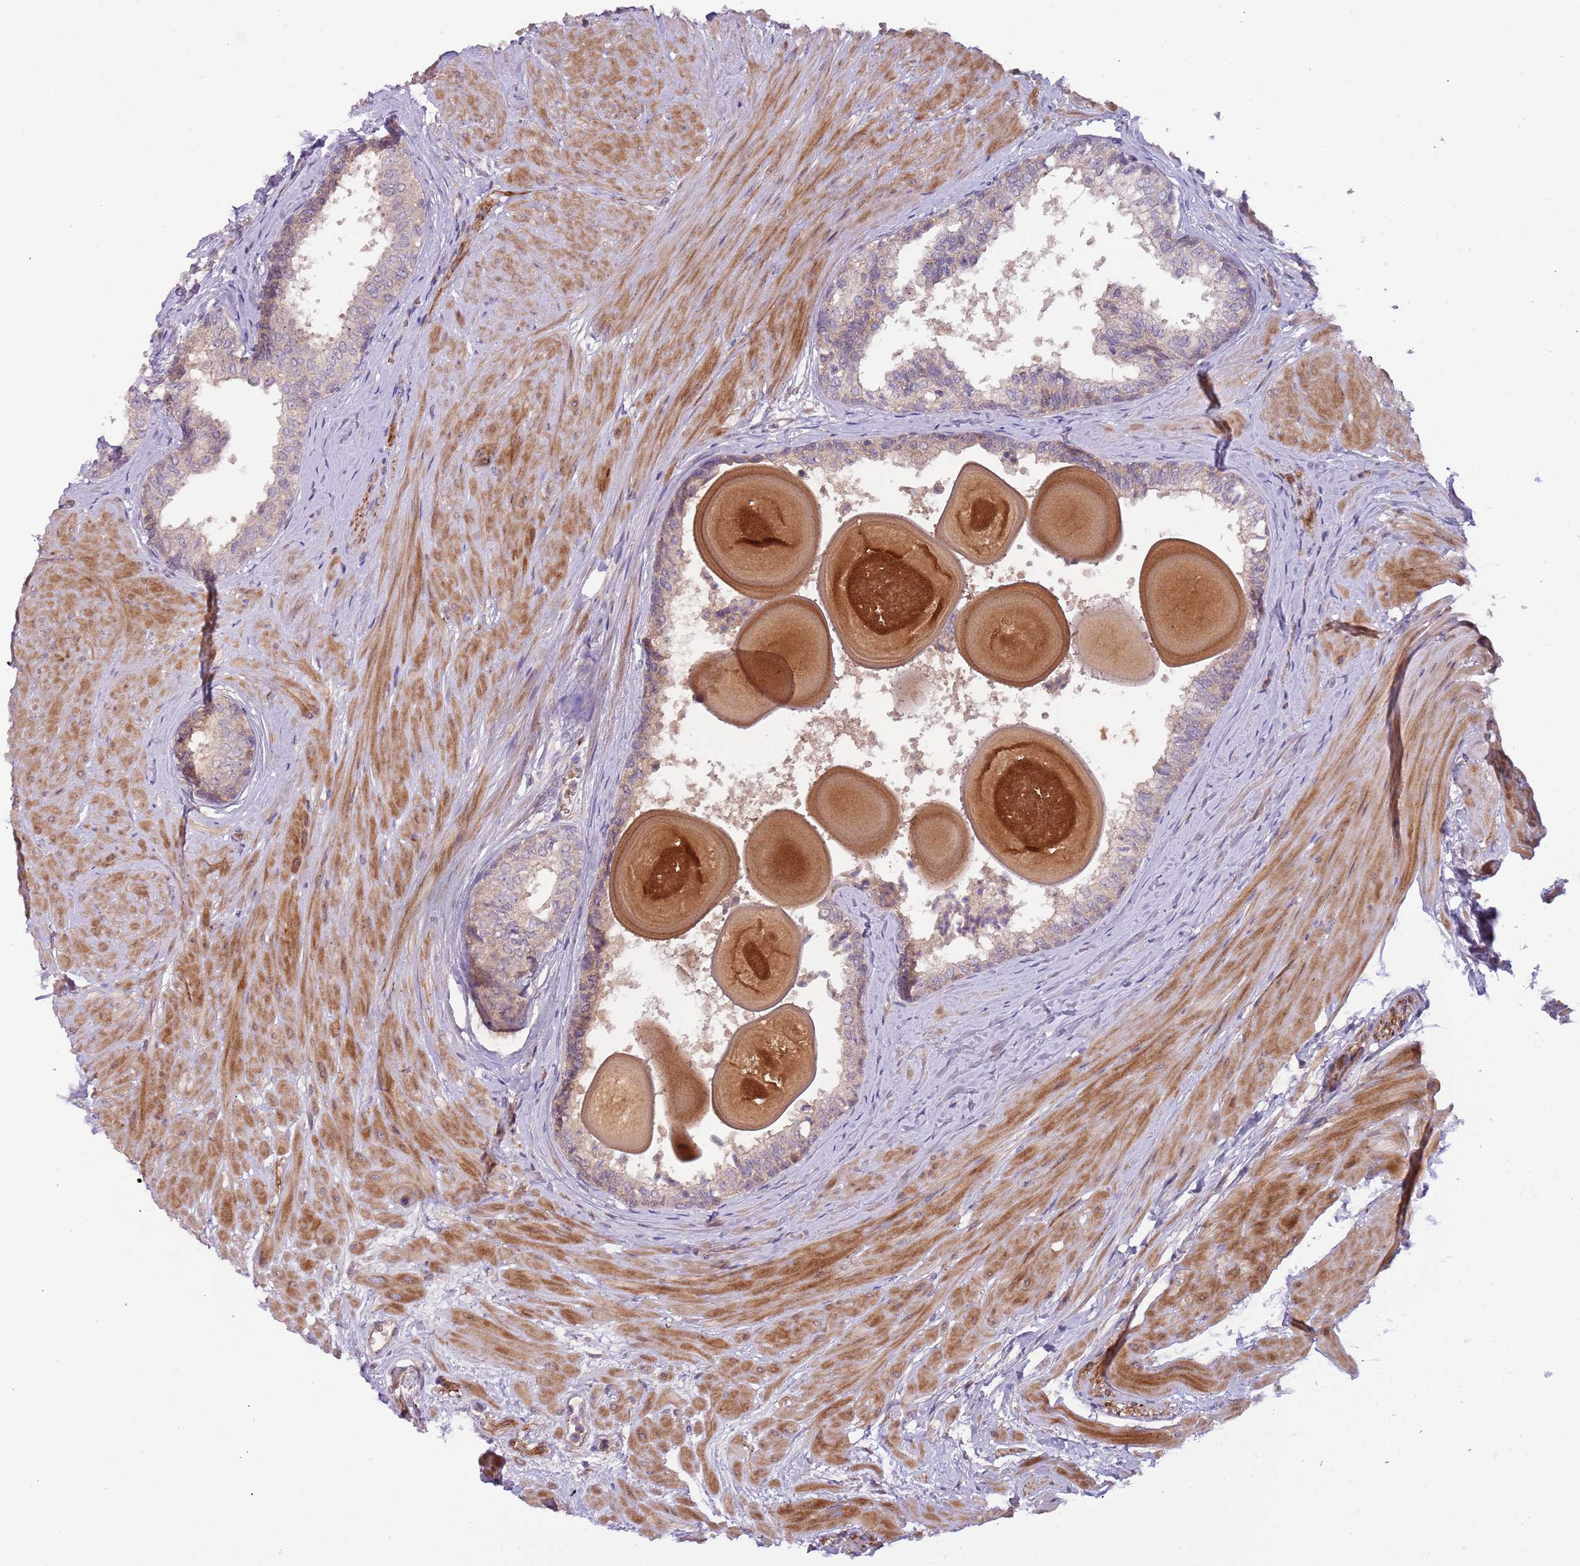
{"staining": {"intensity": "moderate", "quantity": "25%-75%", "location": "cytoplasmic/membranous"}, "tissue": "prostate", "cell_type": "Glandular cells", "image_type": "normal", "snomed": [{"axis": "morphology", "description": "Normal tissue, NOS"}, {"axis": "topography", "description": "Prostate"}], "caption": "Protein staining of normal prostate displays moderate cytoplasmic/membranous expression in approximately 25%-75% of glandular cells. The staining was performed using DAB (3,3'-diaminobenzidine) to visualize the protein expression in brown, while the nuclei were stained in blue with hematoxylin (Magnification: 20x).", "gene": "TRAPPC6B", "patient": {"sex": "male", "age": 48}}